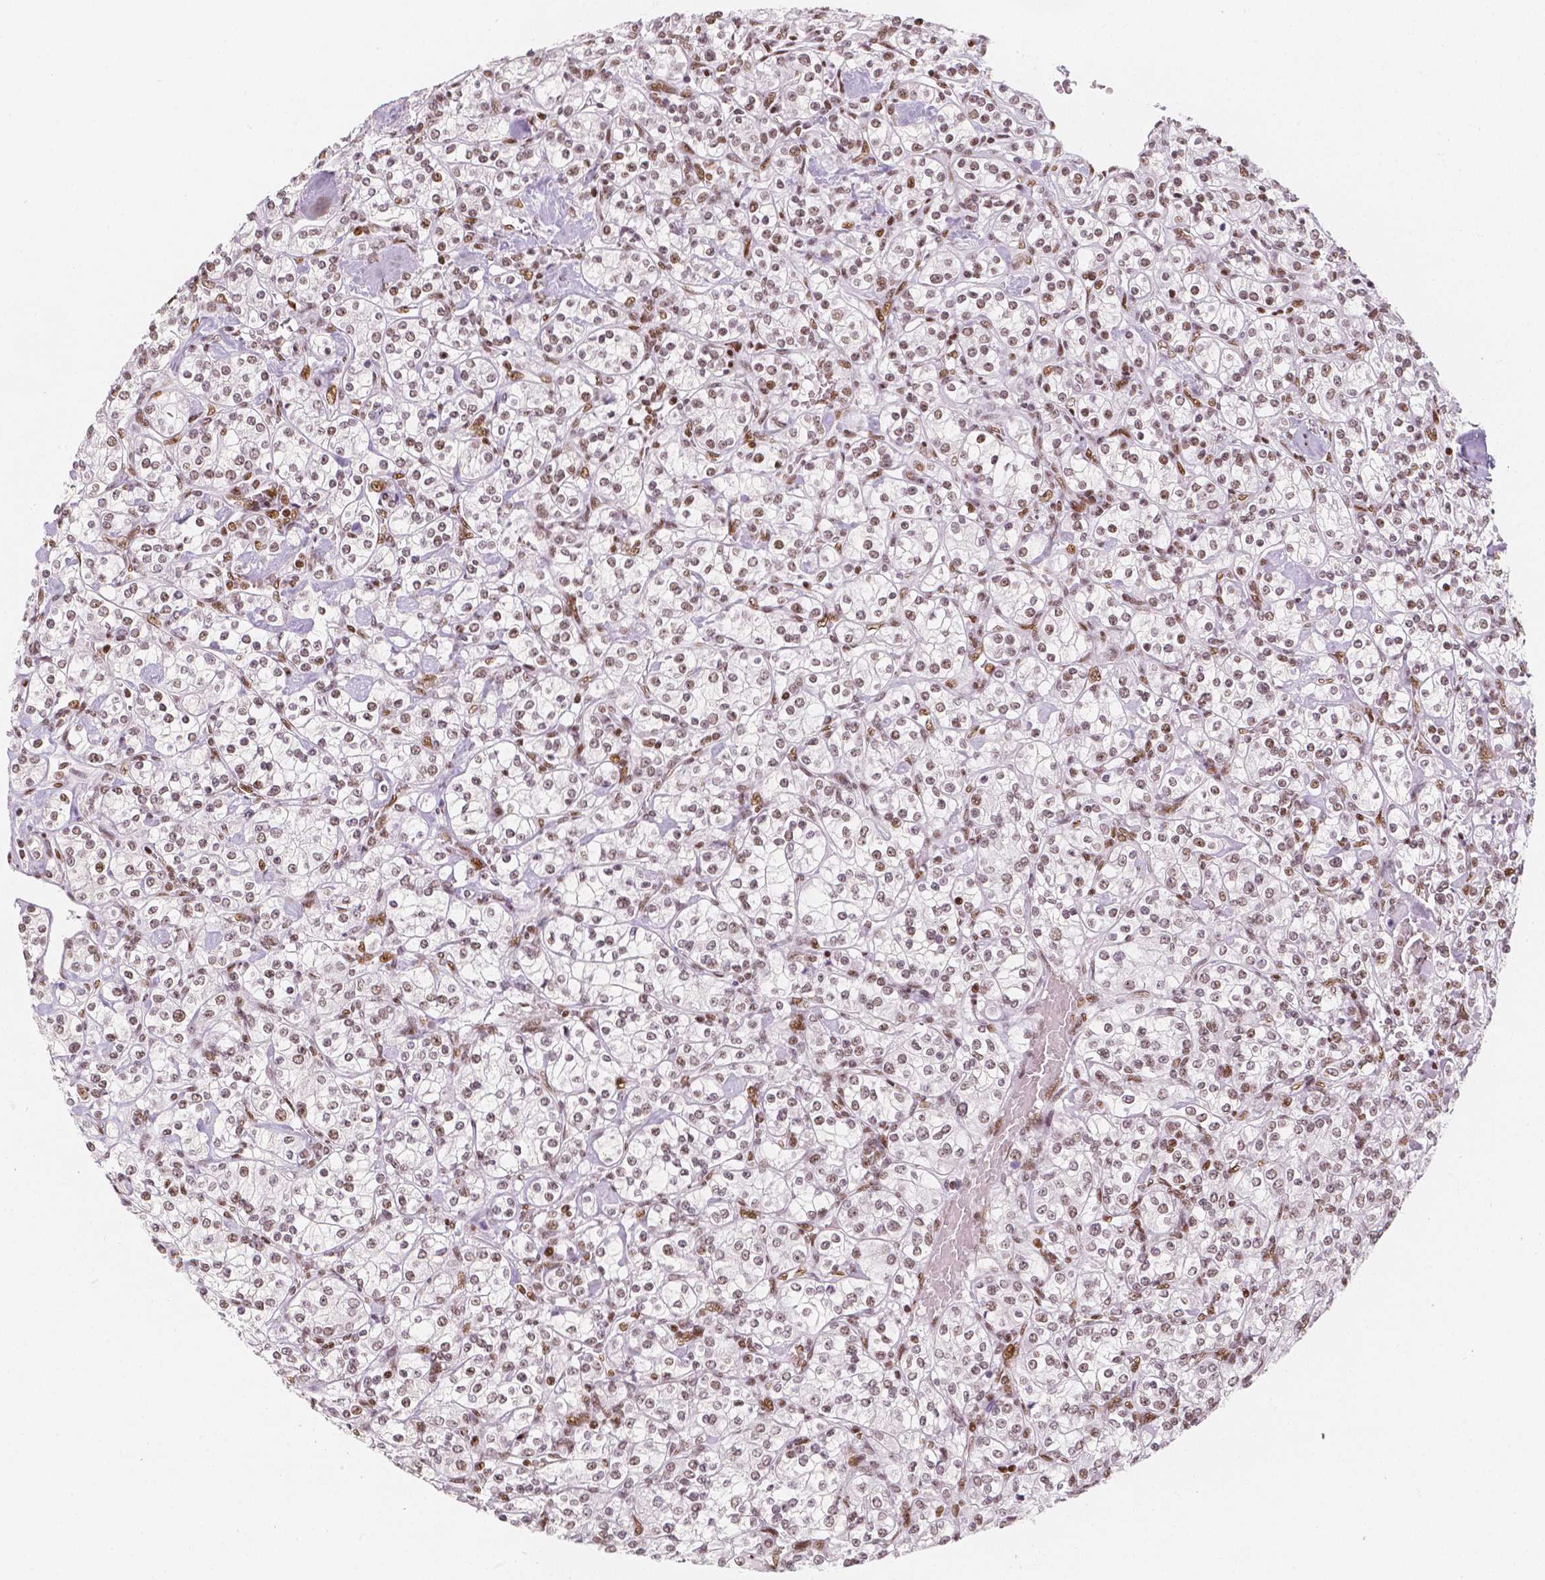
{"staining": {"intensity": "weak", "quantity": "25%-75%", "location": "nuclear"}, "tissue": "renal cancer", "cell_type": "Tumor cells", "image_type": "cancer", "snomed": [{"axis": "morphology", "description": "Adenocarcinoma, NOS"}, {"axis": "topography", "description": "Kidney"}], "caption": "Brown immunohistochemical staining in human adenocarcinoma (renal) demonstrates weak nuclear staining in about 25%-75% of tumor cells.", "gene": "HDAC1", "patient": {"sex": "male", "age": 77}}